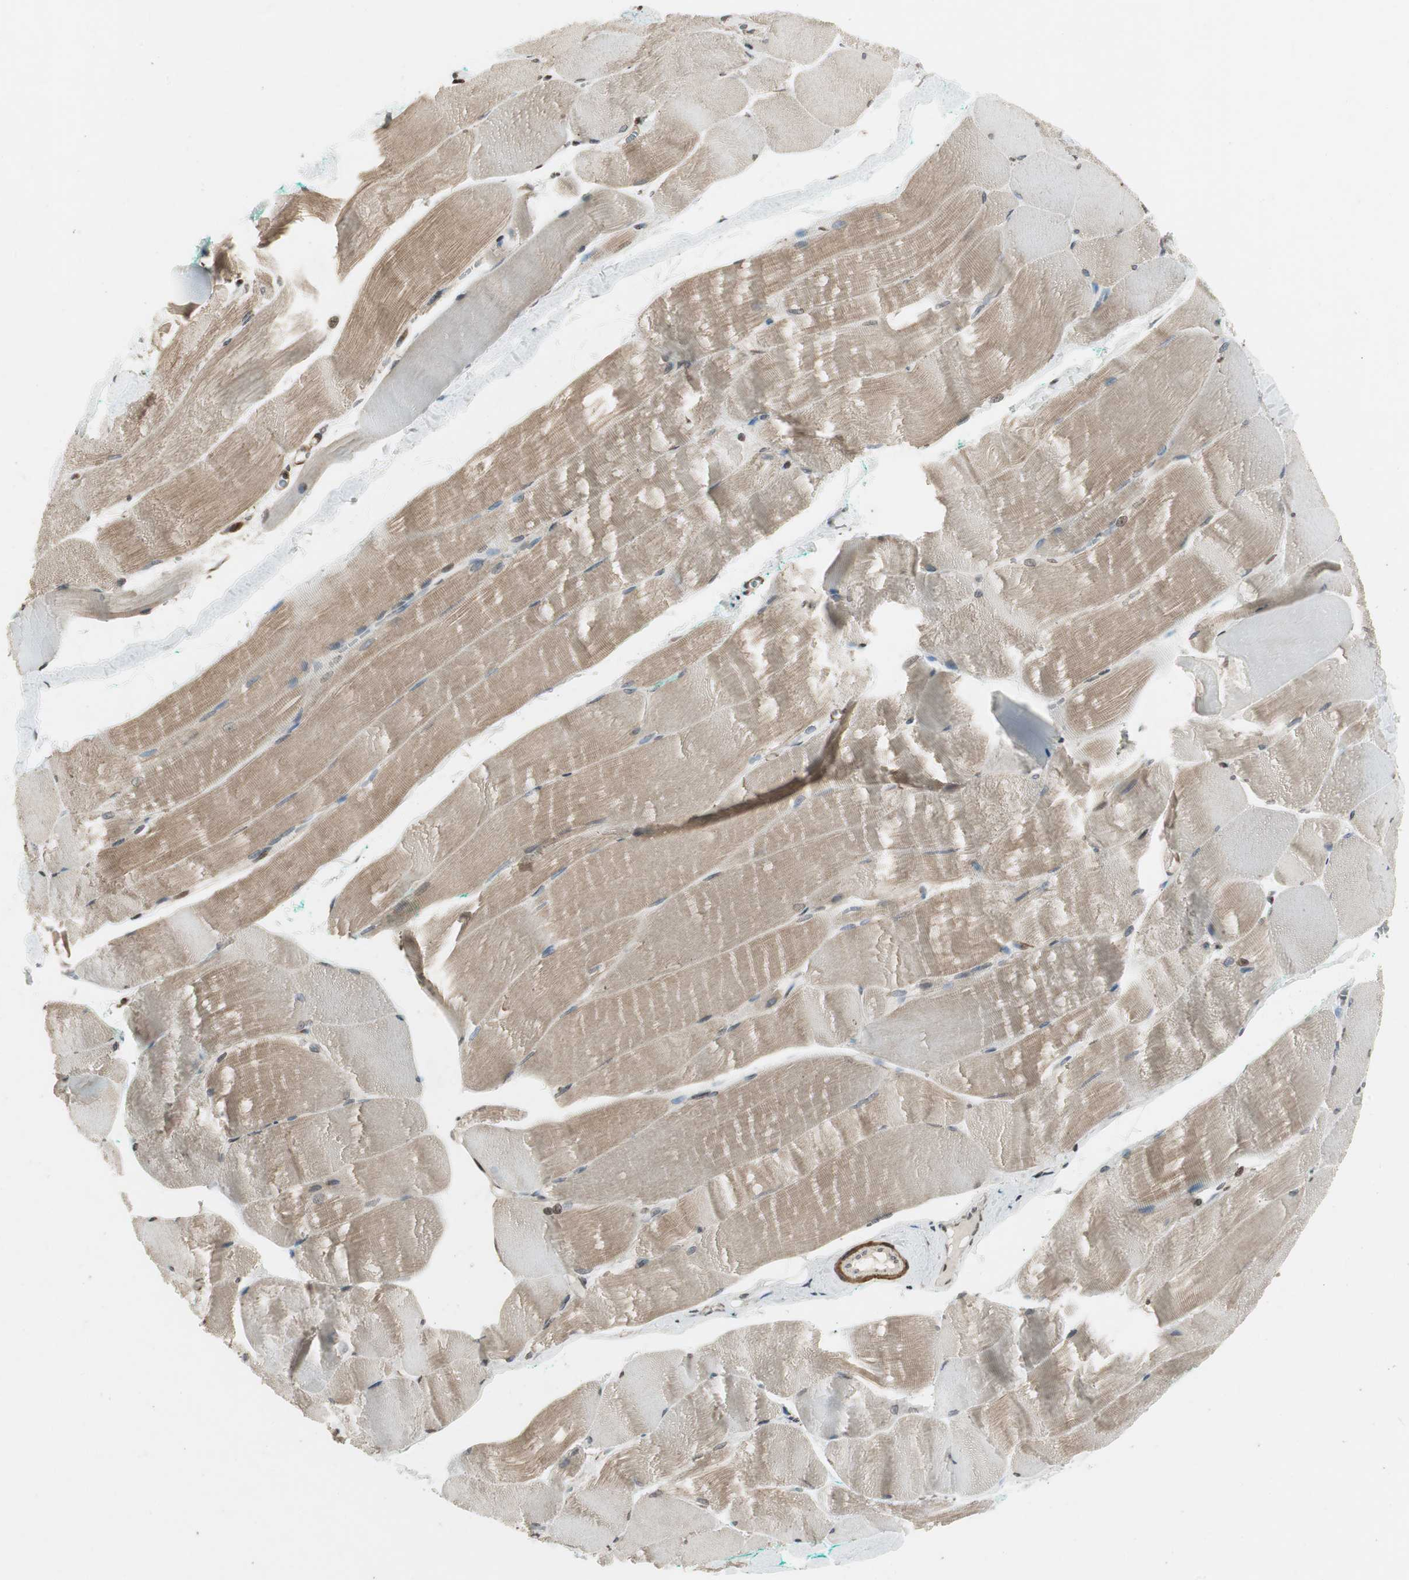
{"staining": {"intensity": "moderate", "quantity": "25%-75%", "location": "cytoplasmic/membranous"}, "tissue": "skeletal muscle", "cell_type": "Myocytes", "image_type": "normal", "snomed": [{"axis": "morphology", "description": "Normal tissue, NOS"}, {"axis": "morphology", "description": "Squamous cell carcinoma, NOS"}, {"axis": "topography", "description": "Skeletal muscle"}], "caption": "Human skeletal muscle stained with a brown dye shows moderate cytoplasmic/membranous positive staining in approximately 25%-75% of myocytes.", "gene": "PRKG1", "patient": {"sex": "male", "age": 51}}